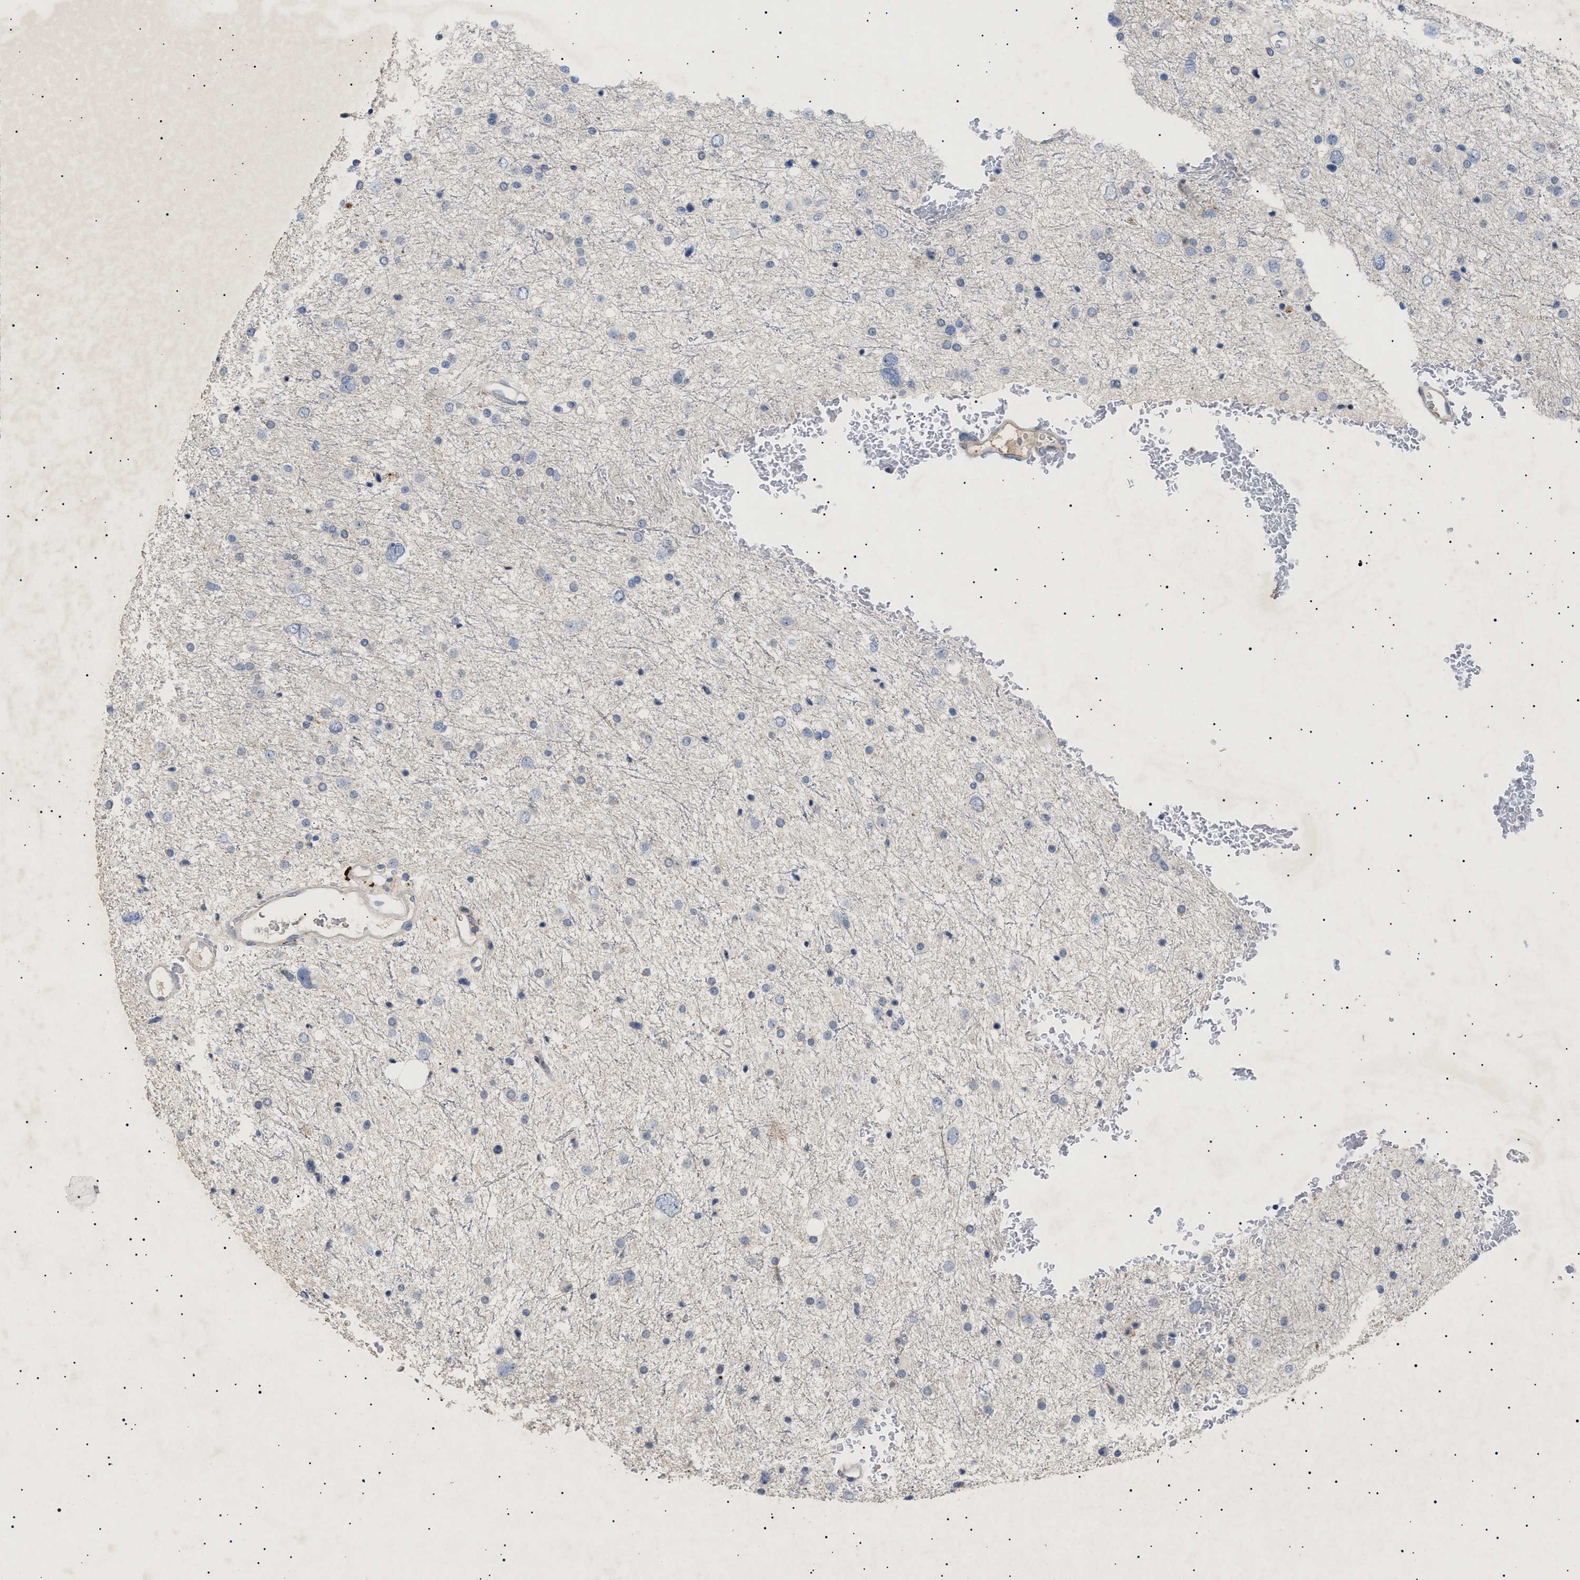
{"staining": {"intensity": "negative", "quantity": "none", "location": "none"}, "tissue": "glioma", "cell_type": "Tumor cells", "image_type": "cancer", "snomed": [{"axis": "morphology", "description": "Glioma, malignant, Low grade"}, {"axis": "topography", "description": "Brain"}], "caption": "Immunohistochemistry (IHC) of malignant low-grade glioma displays no positivity in tumor cells. Brightfield microscopy of immunohistochemistry (IHC) stained with DAB (brown) and hematoxylin (blue), captured at high magnification.", "gene": "SIRT5", "patient": {"sex": "female", "age": 37}}